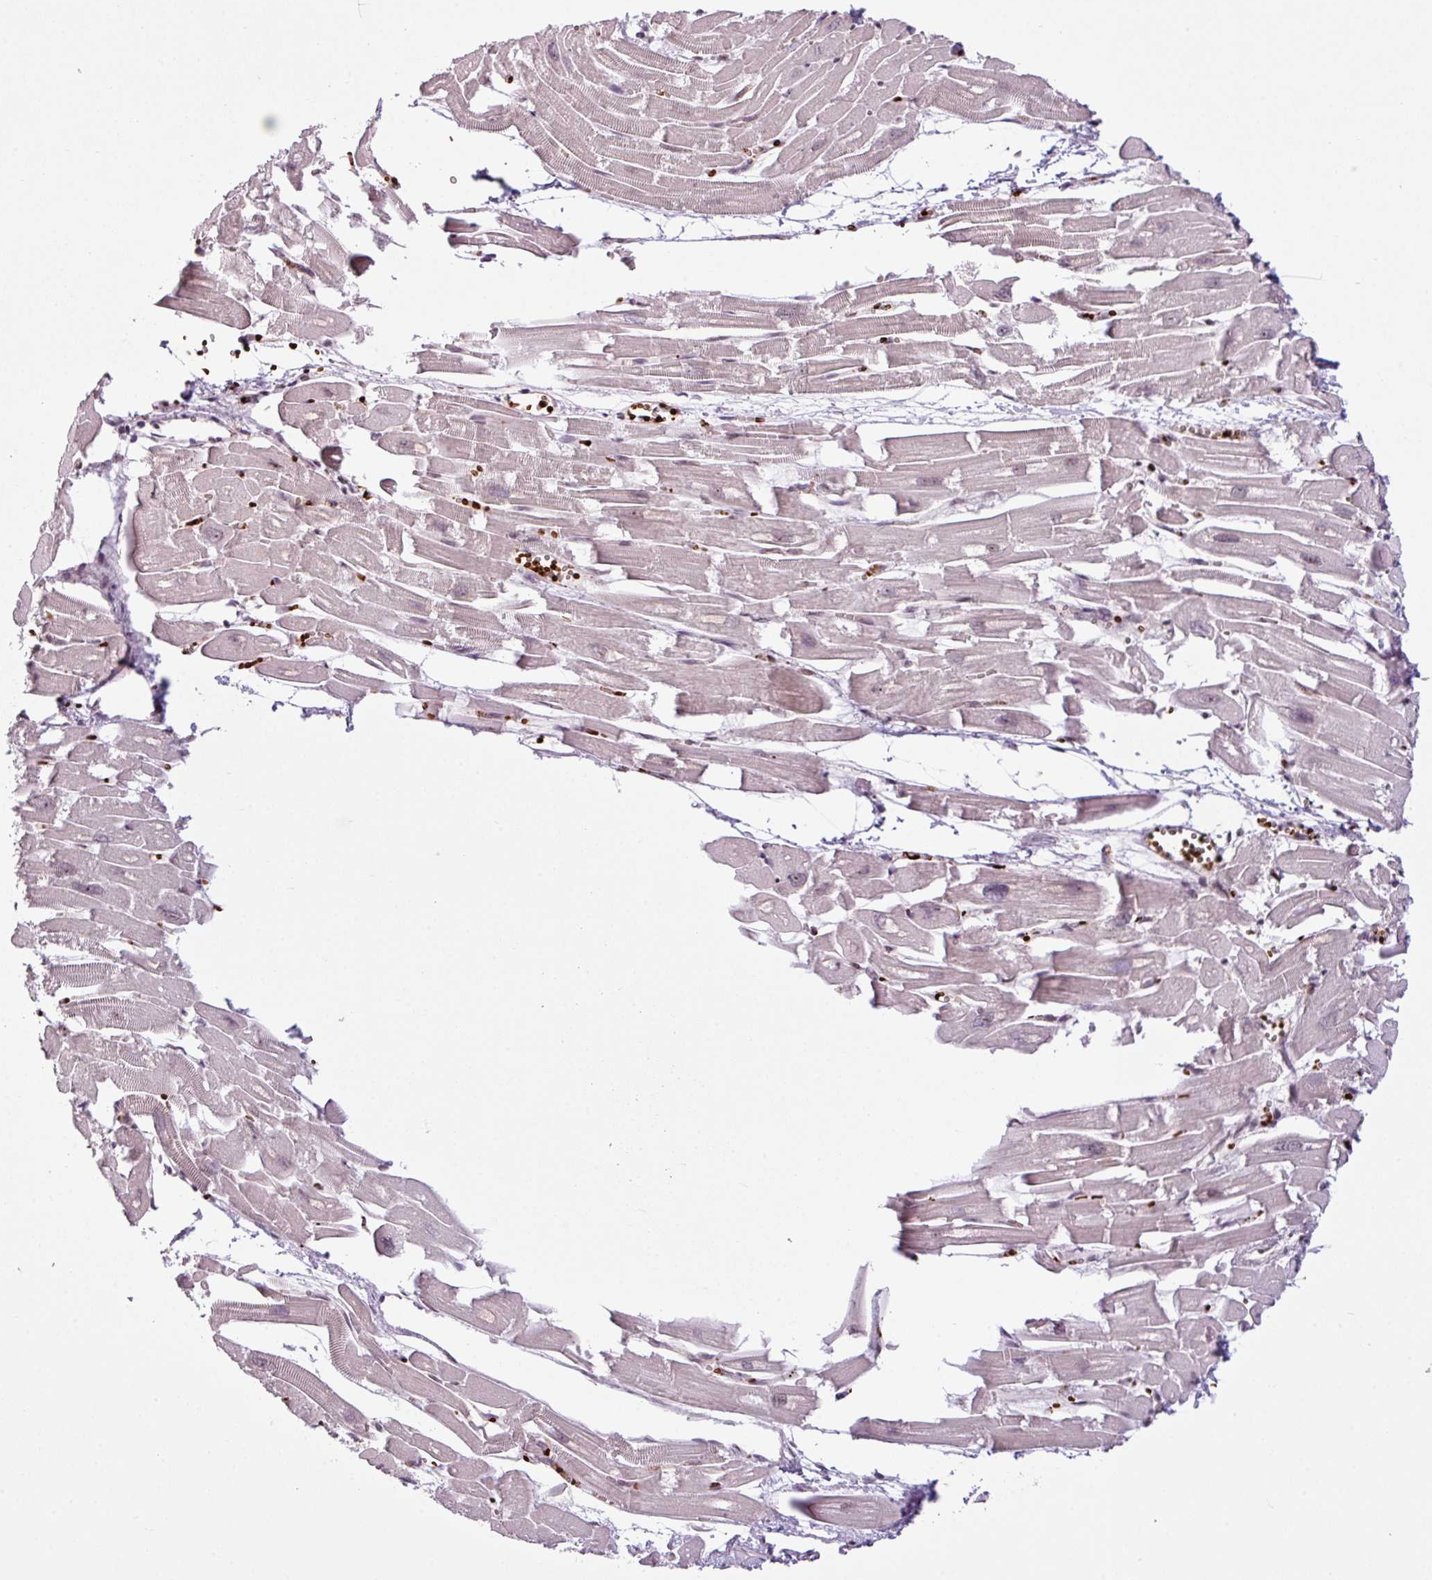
{"staining": {"intensity": "strong", "quantity": "25%-75%", "location": "nuclear"}, "tissue": "heart muscle", "cell_type": "Cardiomyocytes", "image_type": "normal", "snomed": [{"axis": "morphology", "description": "Normal tissue, NOS"}, {"axis": "topography", "description": "Heart"}], "caption": "A high amount of strong nuclear expression is seen in about 25%-75% of cardiomyocytes in unremarkable heart muscle. (Brightfield microscopy of DAB IHC at high magnification).", "gene": "PRDM5", "patient": {"sex": "male", "age": 54}}